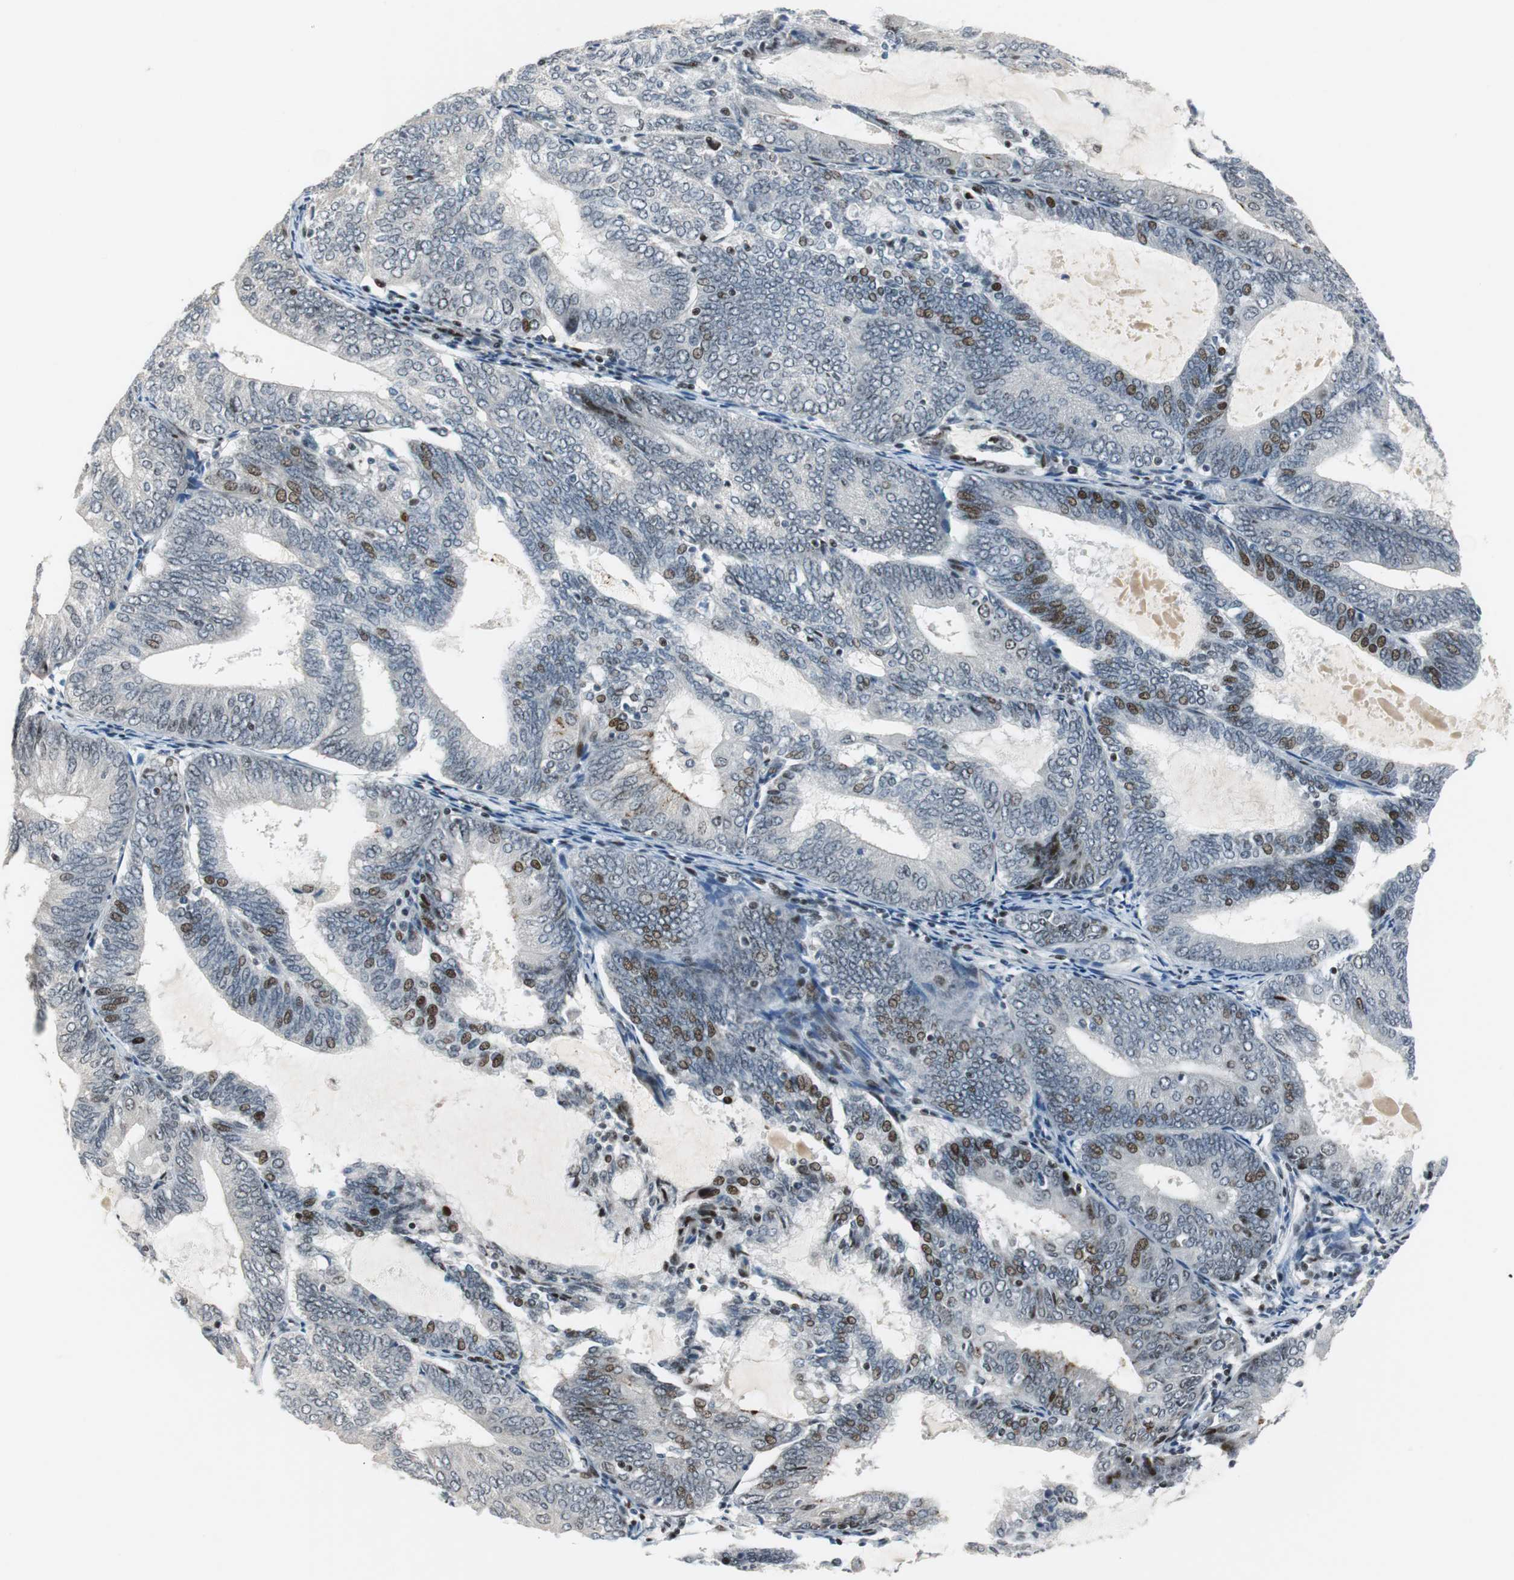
{"staining": {"intensity": "moderate", "quantity": "25%-75%", "location": "nuclear"}, "tissue": "endometrial cancer", "cell_type": "Tumor cells", "image_type": "cancer", "snomed": [{"axis": "morphology", "description": "Adenocarcinoma, NOS"}, {"axis": "topography", "description": "Endometrium"}], "caption": "Protein analysis of endometrial adenocarcinoma tissue reveals moderate nuclear expression in approximately 25%-75% of tumor cells.", "gene": "RAD1", "patient": {"sex": "female", "age": 81}}